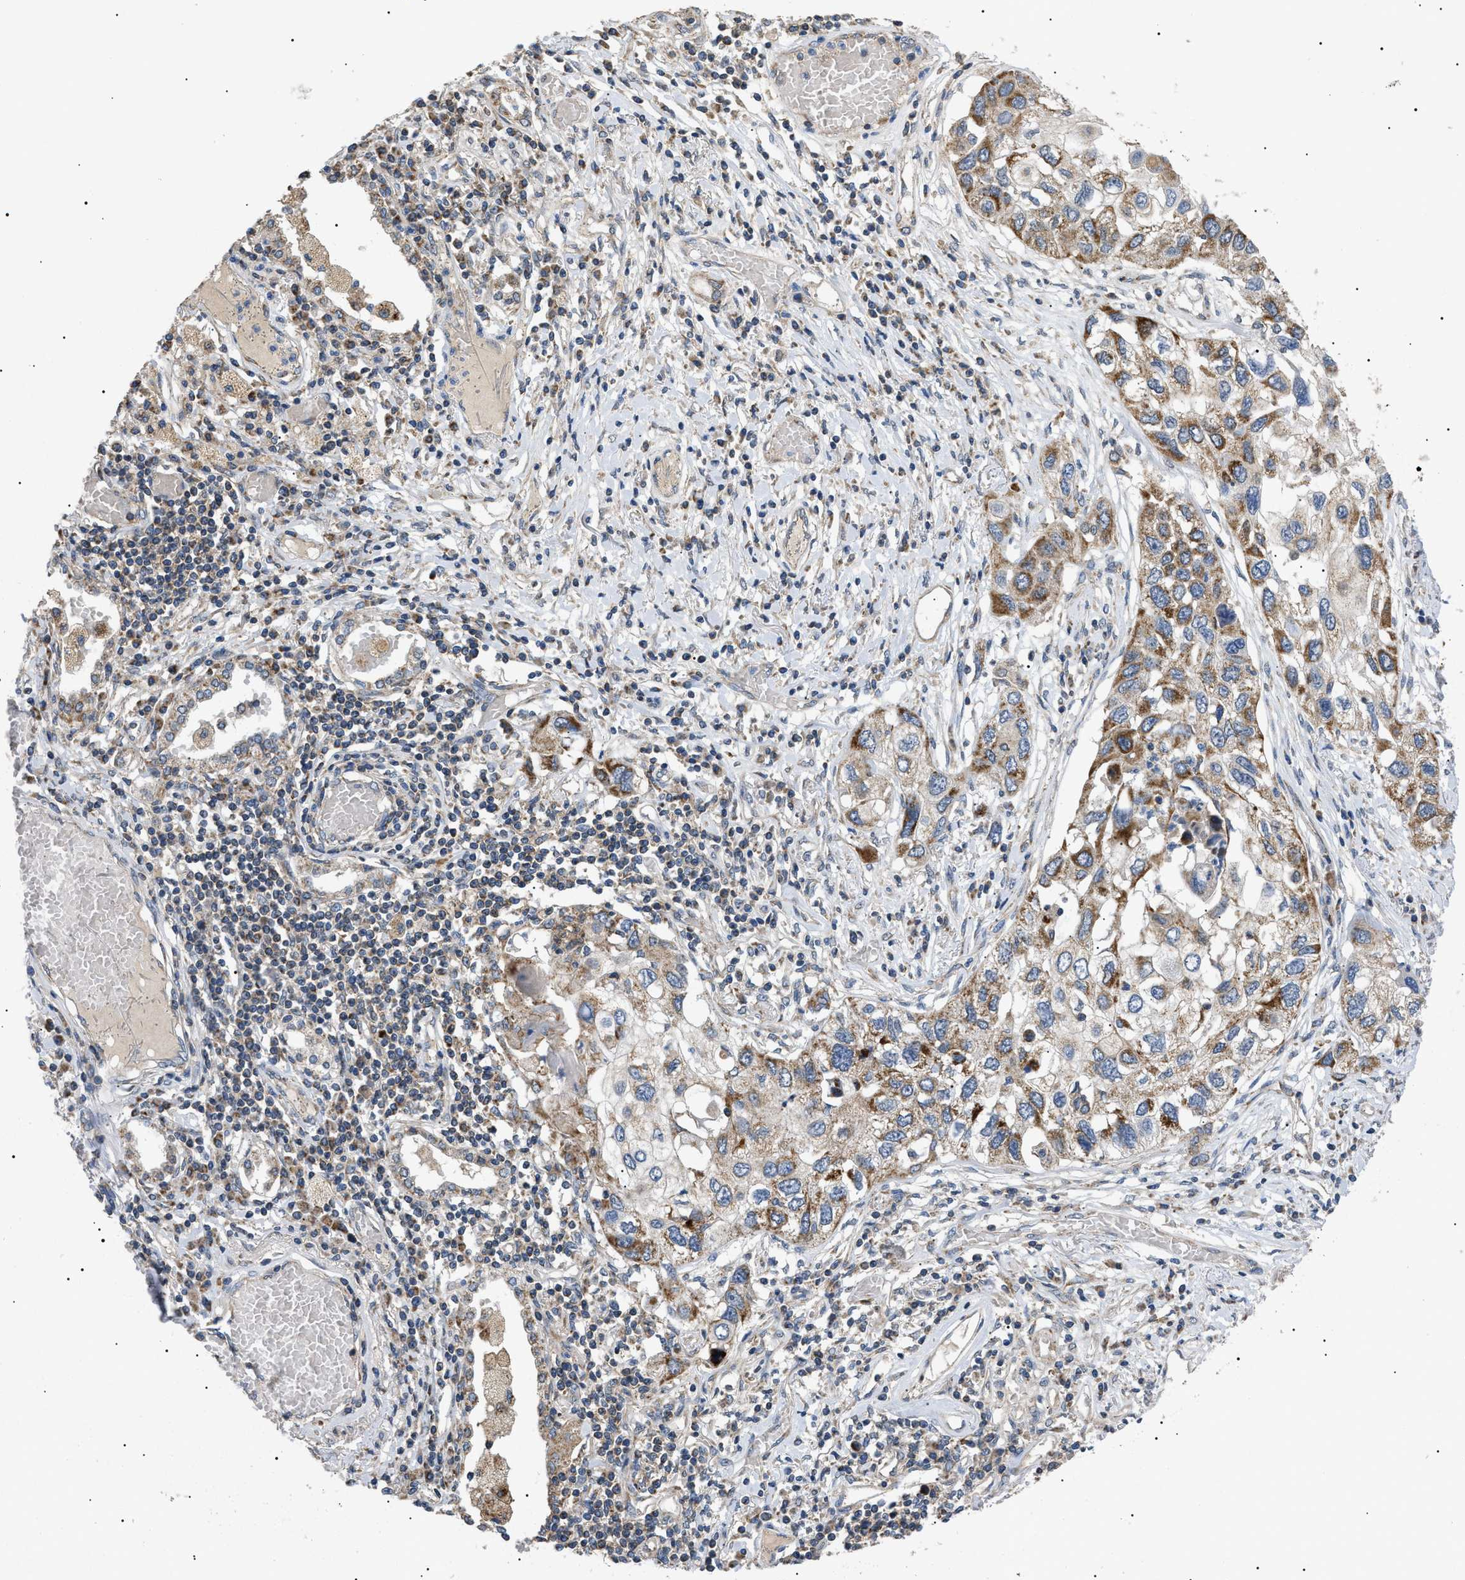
{"staining": {"intensity": "moderate", "quantity": ">75%", "location": "cytoplasmic/membranous"}, "tissue": "lung cancer", "cell_type": "Tumor cells", "image_type": "cancer", "snomed": [{"axis": "morphology", "description": "Squamous cell carcinoma, NOS"}, {"axis": "topography", "description": "Lung"}], "caption": "Human lung squamous cell carcinoma stained for a protein (brown) reveals moderate cytoplasmic/membranous positive expression in about >75% of tumor cells.", "gene": "TOMM6", "patient": {"sex": "male", "age": 71}}